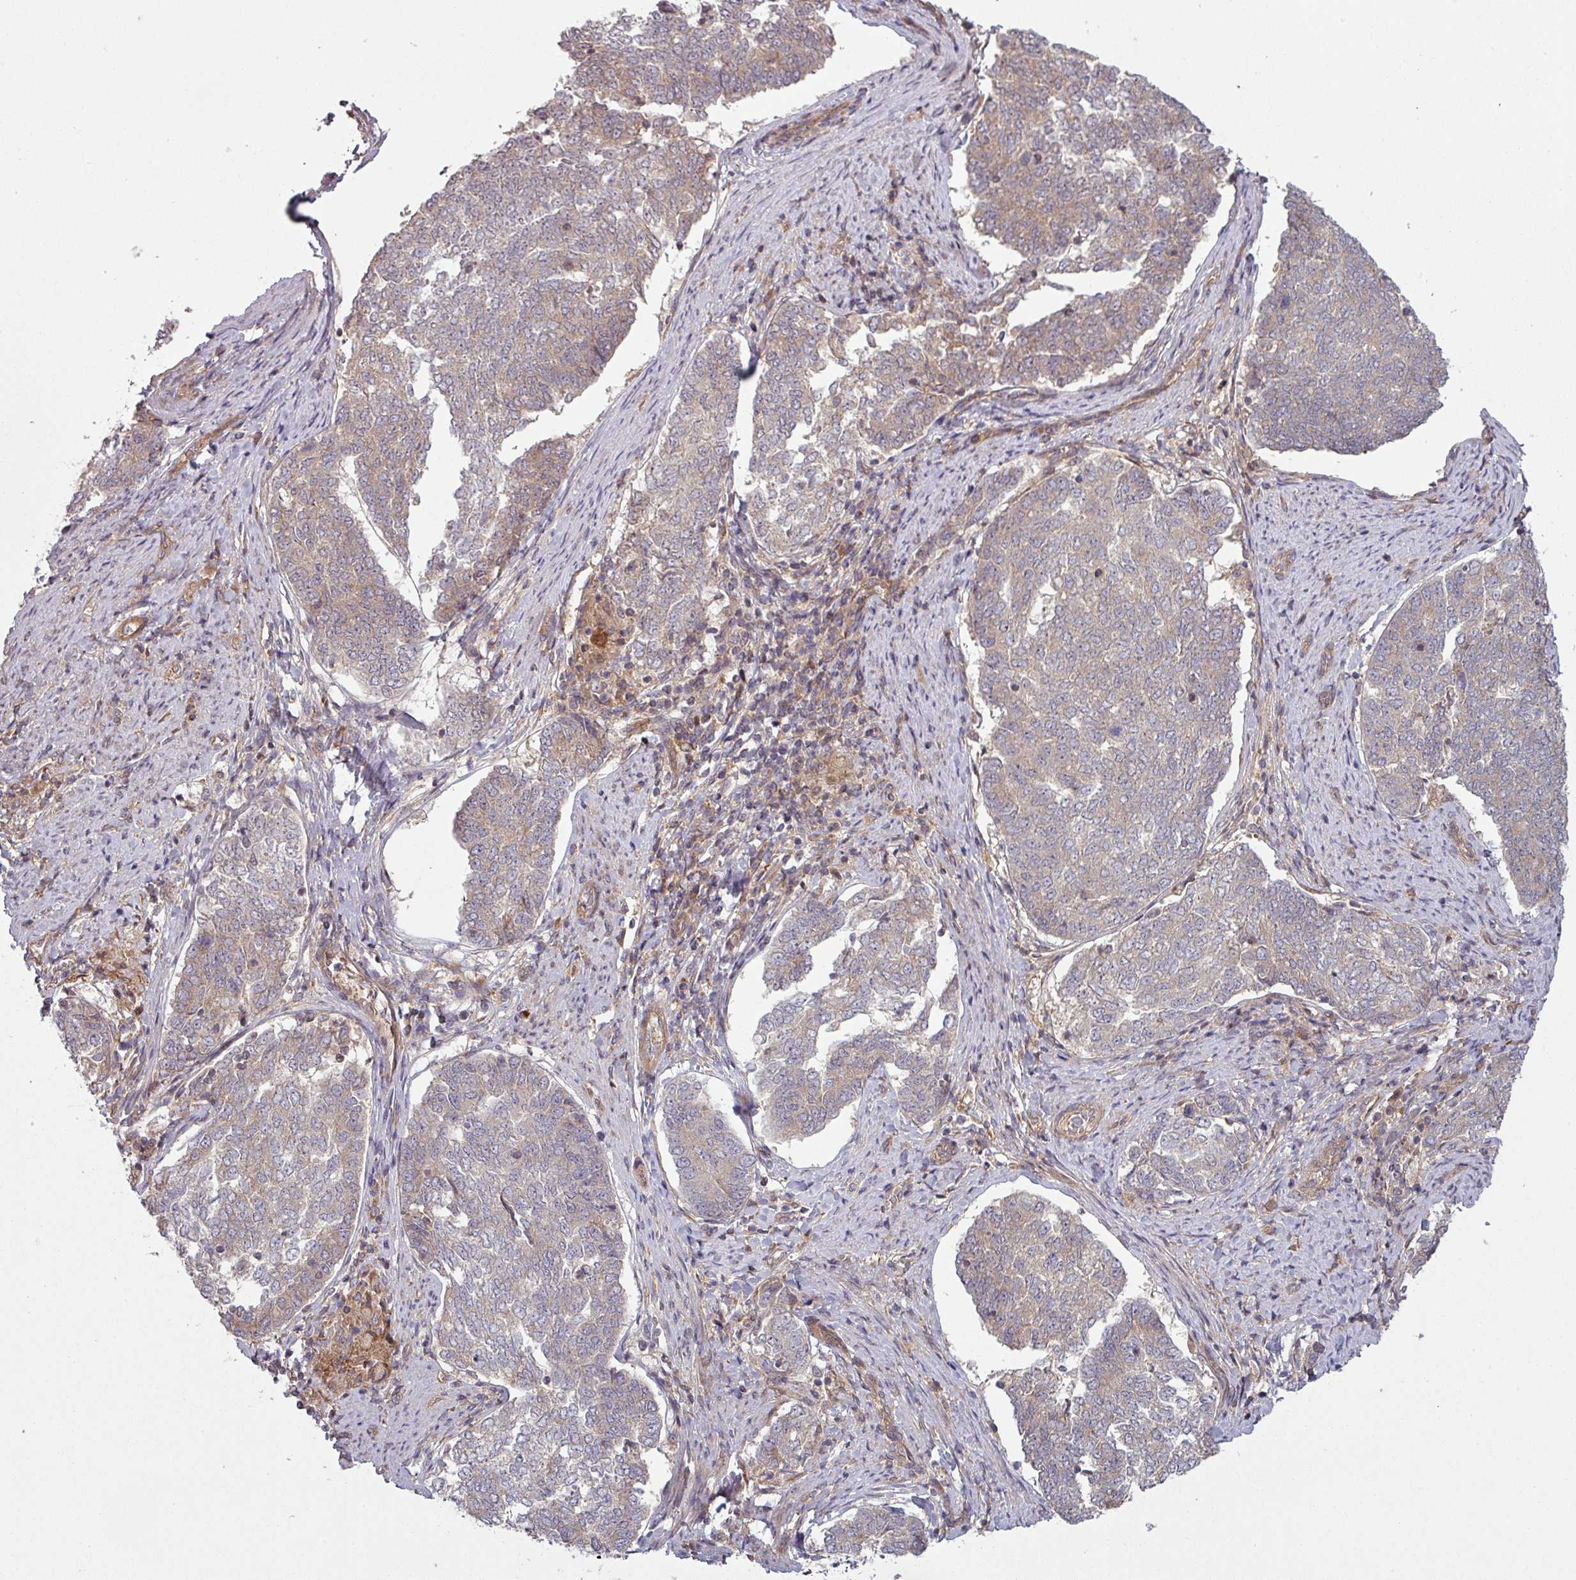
{"staining": {"intensity": "weak", "quantity": "25%-75%", "location": "cytoplasmic/membranous"}, "tissue": "endometrial cancer", "cell_type": "Tumor cells", "image_type": "cancer", "snomed": [{"axis": "morphology", "description": "Adenocarcinoma, NOS"}, {"axis": "topography", "description": "Endometrium"}], "caption": "This is an image of IHC staining of endometrial cancer (adenocarcinoma), which shows weak staining in the cytoplasmic/membranous of tumor cells.", "gene": "SNRNP25", "patient": {"sex": "female", "age": 80}}